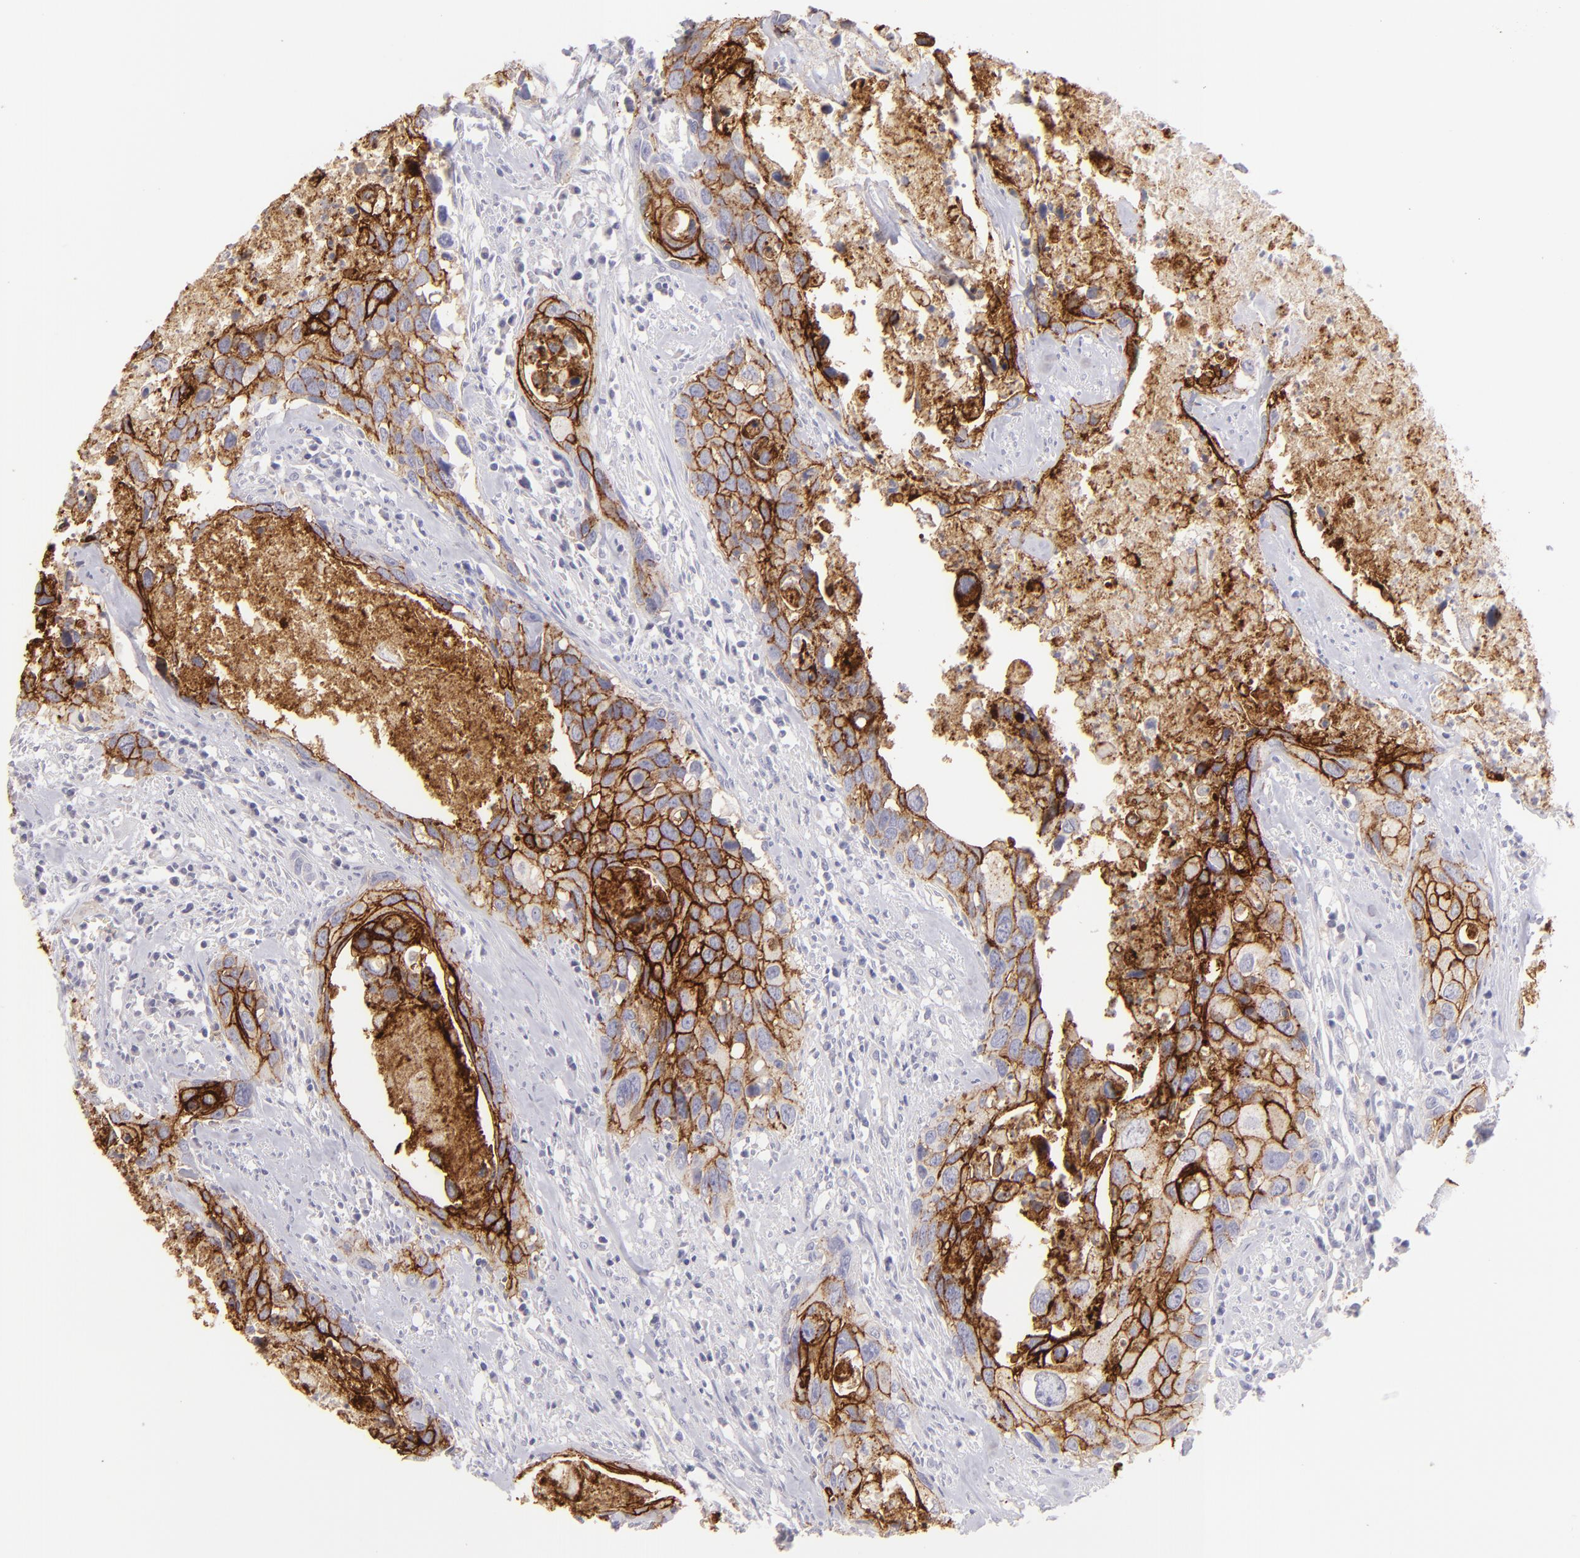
{"staining": {"intensity": "strong", "quantity": ">75%", "location": "cytoplasmic/membranous"}, "tissue": "urothelial cancer", "cell_type": "Tumor cells", "image_type": "cancer", "snomed": [{"axis": "morphology", "description": "Urothelial carcinoma, High grade"}, {"axis": "topography", "description": "Urinary bladder"}], "caption": "Immunohistochemistry of urothelial carcinoma (high-grade) exhibits high levels of strong cytoplasmic/membranous expression in approximately >75% of tumor cells. The staining is performed using DAB (3,3'-diaminobenzidine) brown chromogen to label protein expression. The nuclei are counter-stained blue using hematoxylin.", "gene": "CLDN4", "patient": {"sex": "male", "age": 71}}